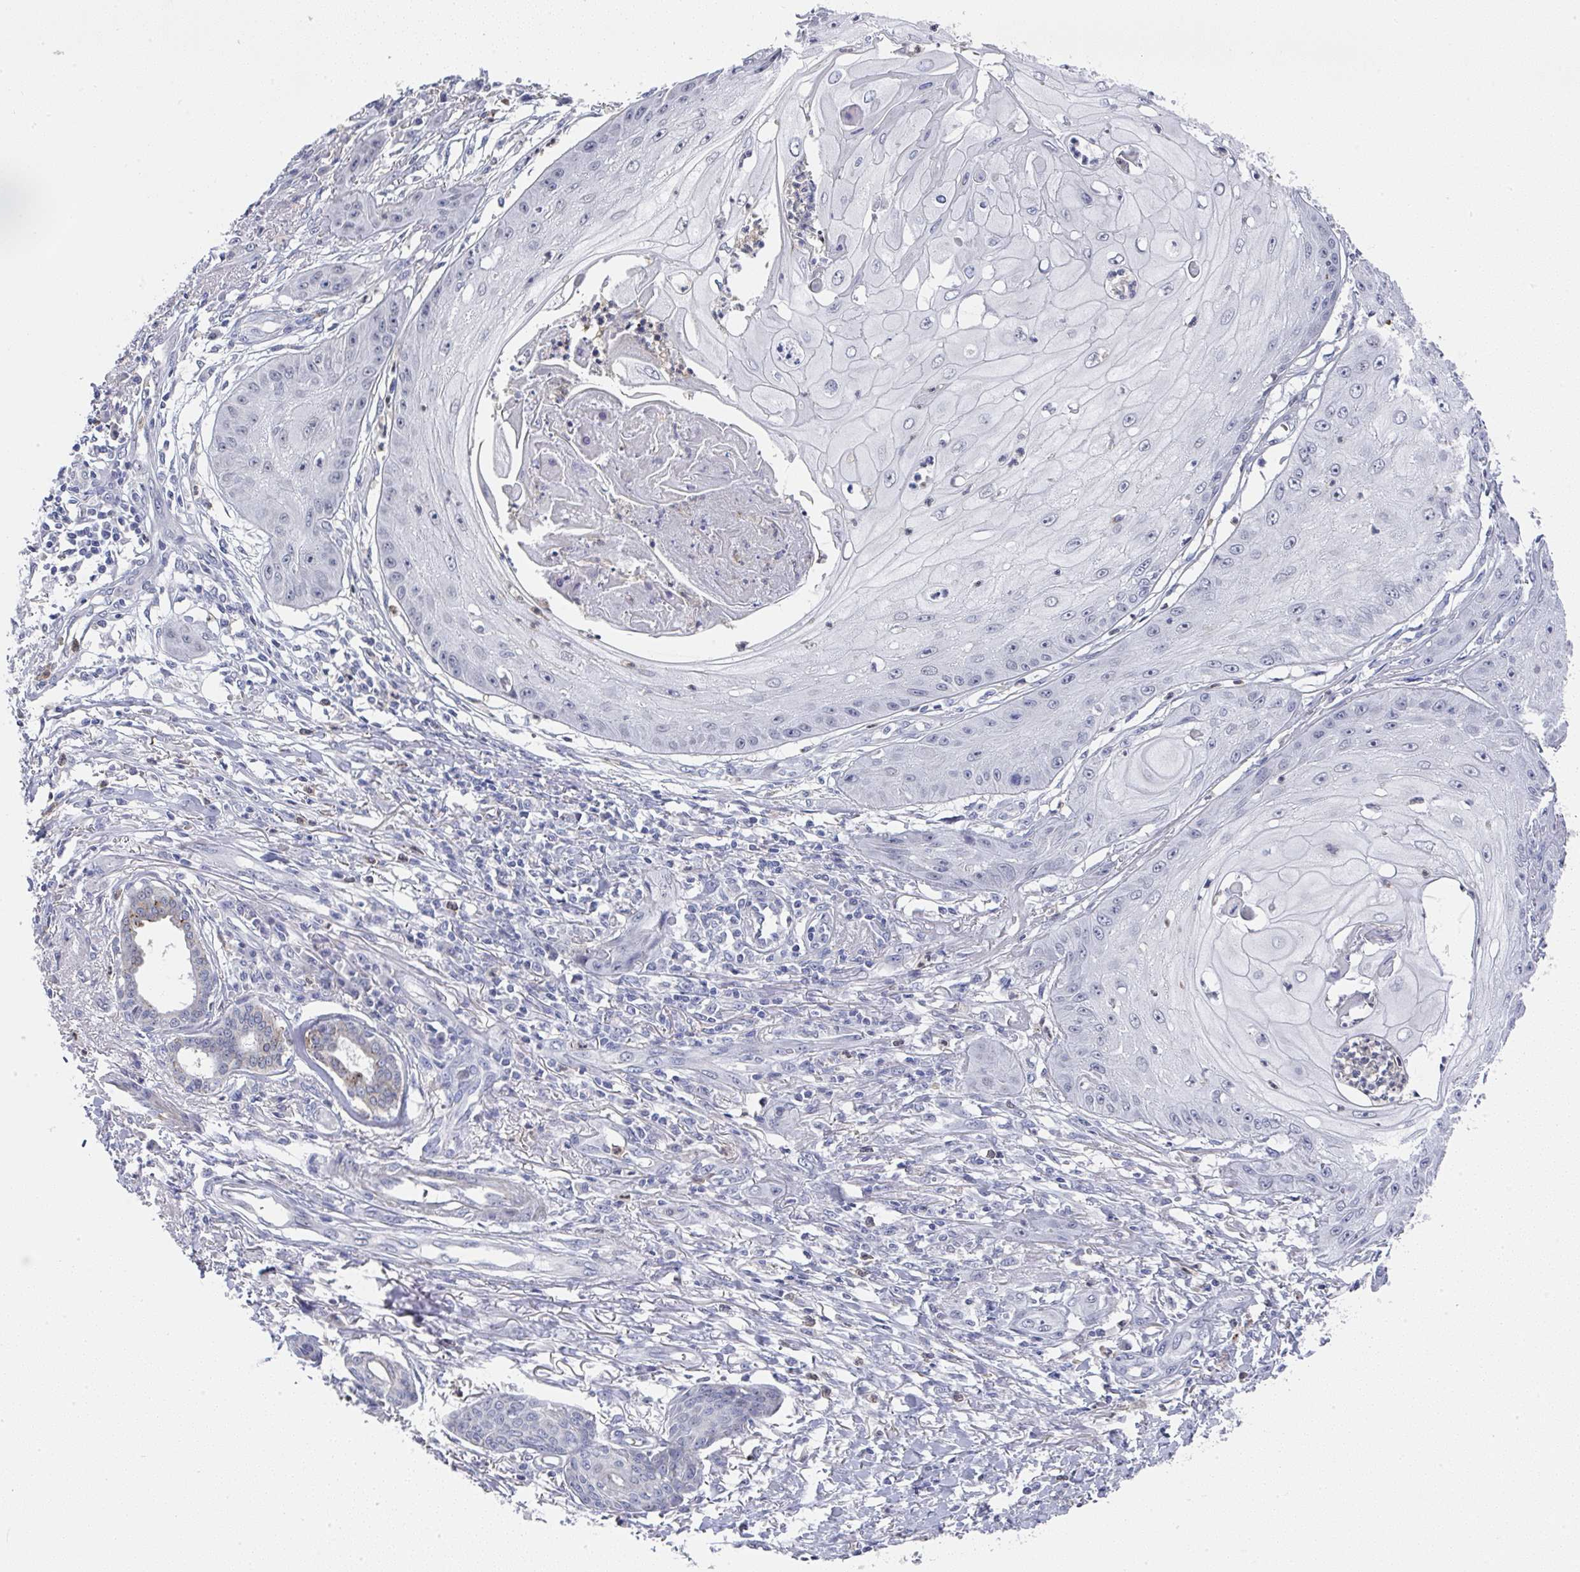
{"staining": {"intensity": "weak", "quantity": "<25%", "location": "nuclear"}, "tissue": "skin cancer", "cell_type": "Tumor cells", "image_type": "cancer", "snomed": [{"axis": "morphology", "description": "Squamous cell carcinoma, NOS"}, {"axis": "topography", "description": "Skin"}], "caption": "Immunohistochemical staining of skin cancer reveals no significant staining in tumor cells.", "gene": "NCF1", "patient": {"sex": "male", "age": 70}}